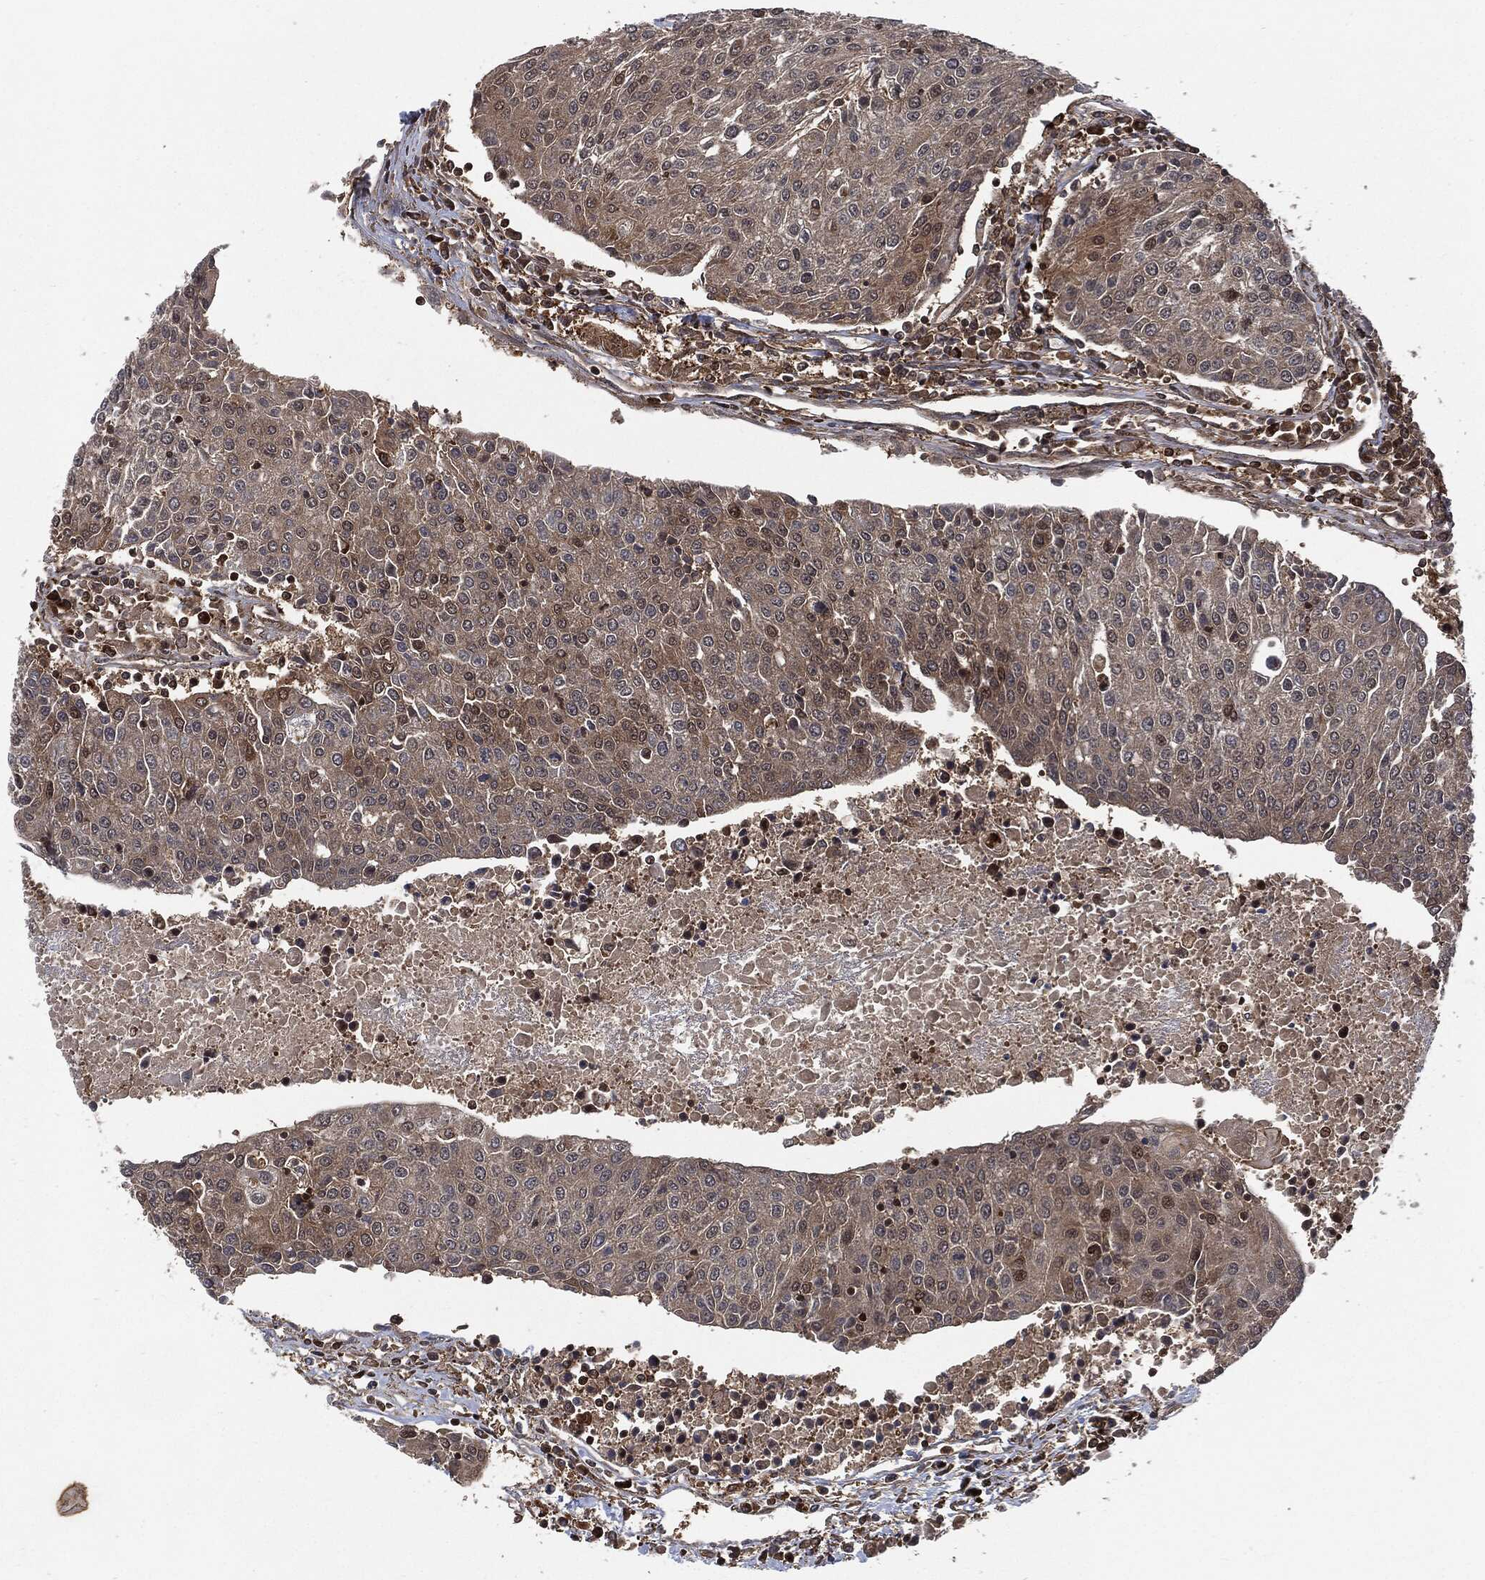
{"staining": {"intensity": "weak", "quantity": "25%-75%", "location": "cytoplasmic/membranous"}, "tissue": "urothelial cancer", "cell_type": "Tumor cells", "image_type": "cancer", "snomed": [{"axis": "morphology", "description": "Urothelial carcinoma, High grade"}, {"axis": "topography", "description": "Urinary bladder"}], "caption": "High-grade urothelial carcinoma stained with a brown dye exhibits weak cytoplasmic/membranous positive positivity in approximately 25%-75% of tumor cells.", "gene": "CUTA", "patient": {"sex": "female", "age": 85}}